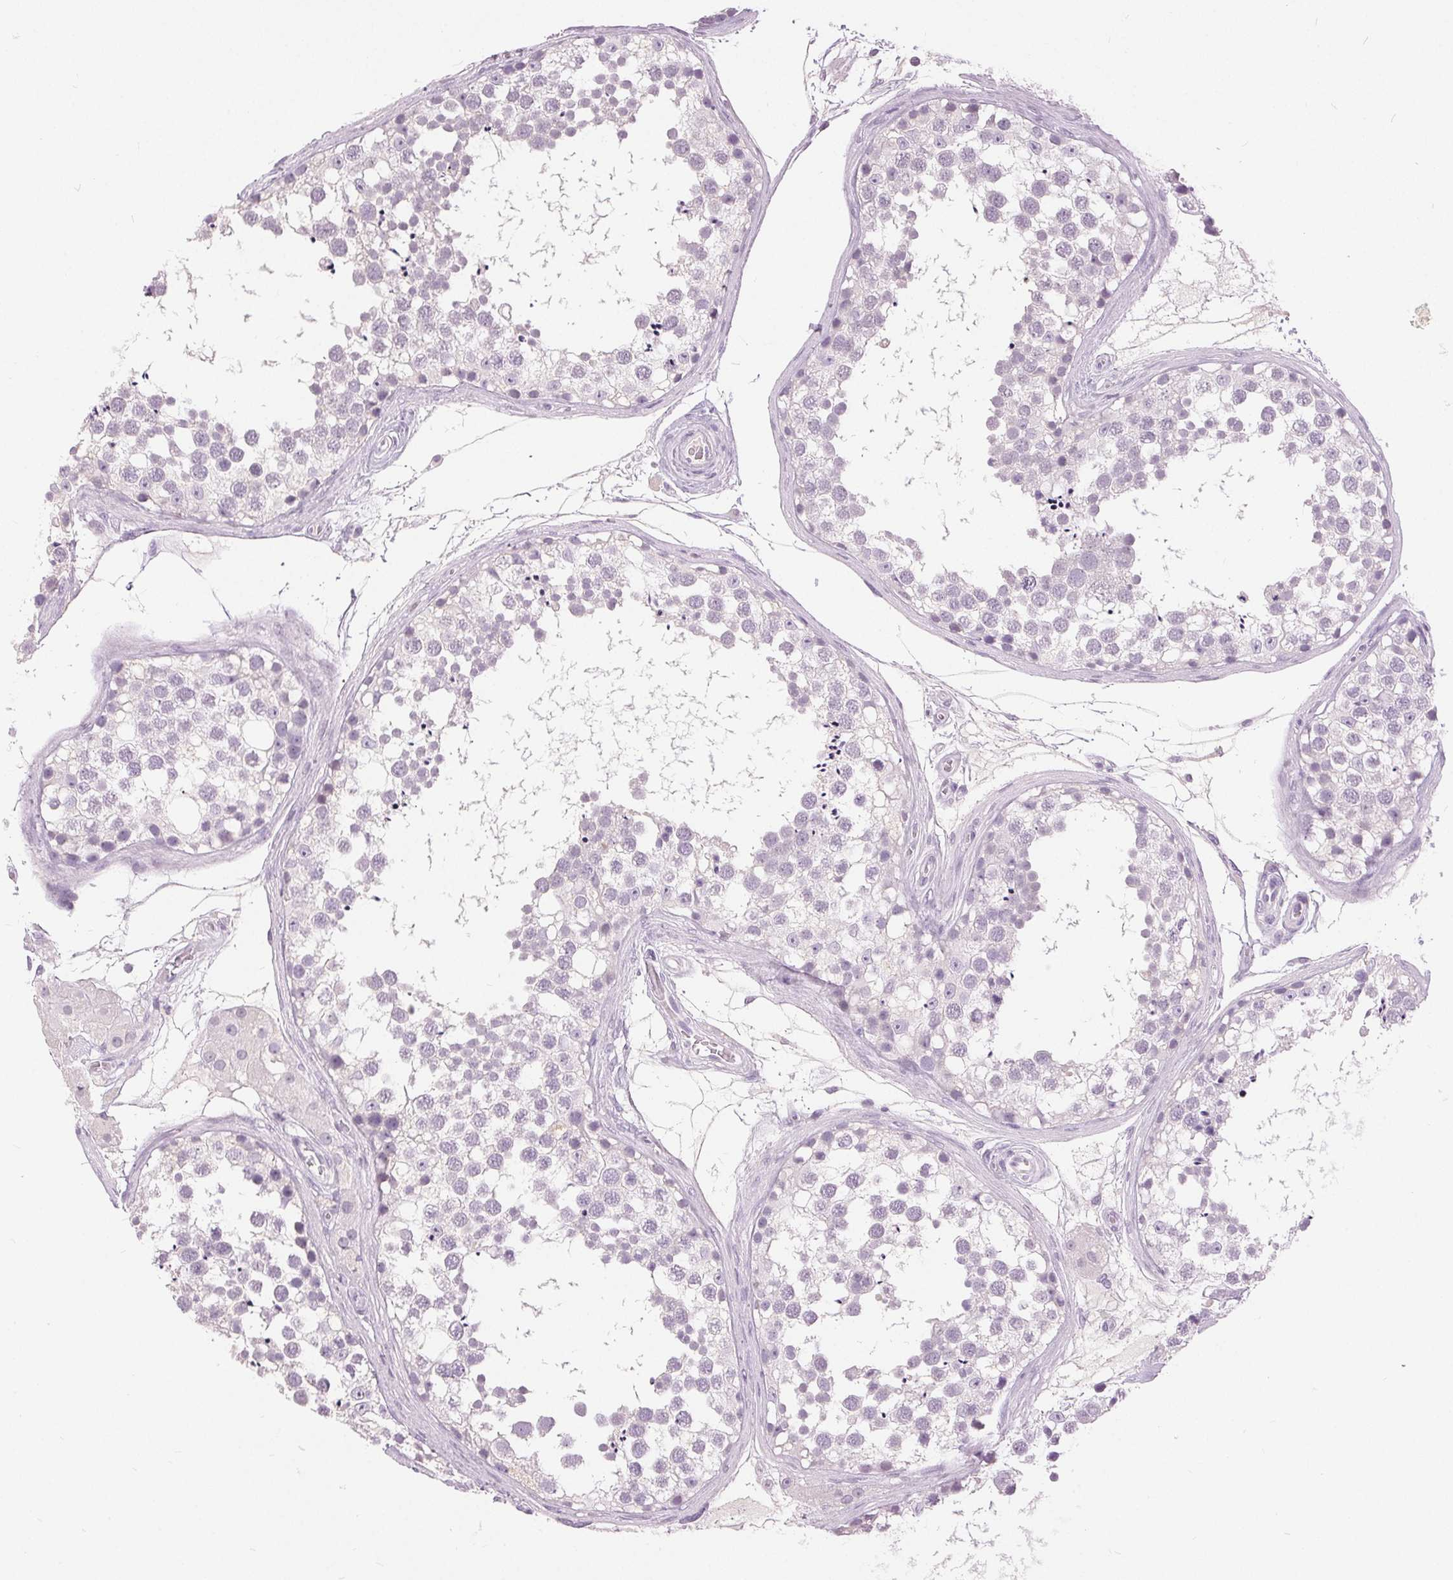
{"staining": {"intensity": "negative", "quantity": "none", "location": "none"}, "tissue": "testis", "cell_type": "Cells in seminiferous ducts", "image_type": "normal", "snomed": [{"axis": "morphology", "description": "Normal tissue, NOS"}, {"axis": "morphology", "description": "Seminoma, NOS"}, {"axis": "topography", "description": "Testis"}], "caption": "Immunohistochemistry (IHC) photomicrograph of benign testis: testis stained with DAB reveals no significant protein positivity in cells in seminiferous ducts.", "gene": "DSG3", "patient": {"sex": "male", "age": 65}}